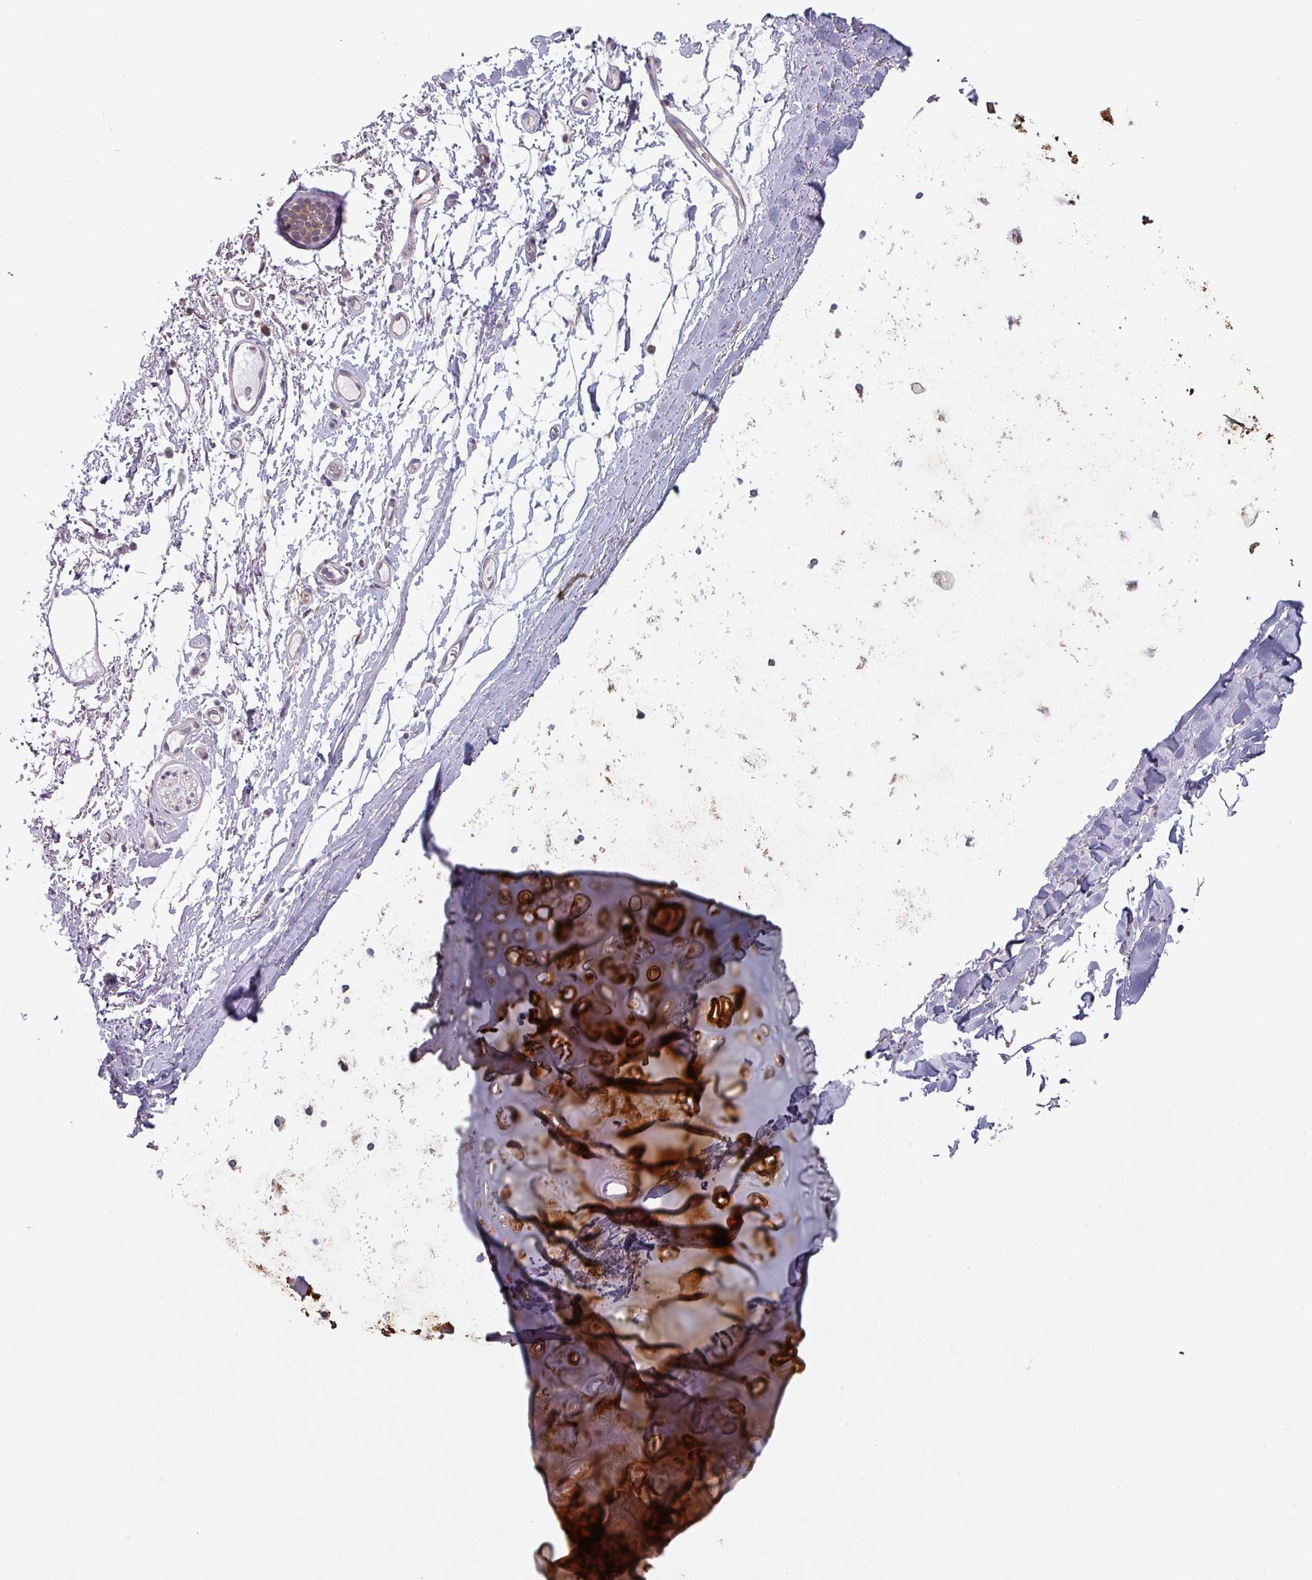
{"staining": {"intensity": "negative", "quantity": "none", "location": "none"}, "tissue": "adipose tissue", "cell_type": "Adipocytes", "image_type": "normal", "snomed": [{"axis": "morphology", "description": "Normal tissue, NOS"}, {"axis": "topography", "description": "Cartilage tissue"}, {"axis": "topography", "description": "Bronchus"}], "caption": "This histopathology image is of benign adipose tissue stained with immunohistochemistry to label a protein in brown with the nuclei are counter-stained blue. There is no staining in adipocytes. (DAB (3,3'-diaminobenzidine) IHC visualized using brightfield microscopy, high magnification).", "gene": "TAPT1", "patient": {"sex": "female", "age": 72}}